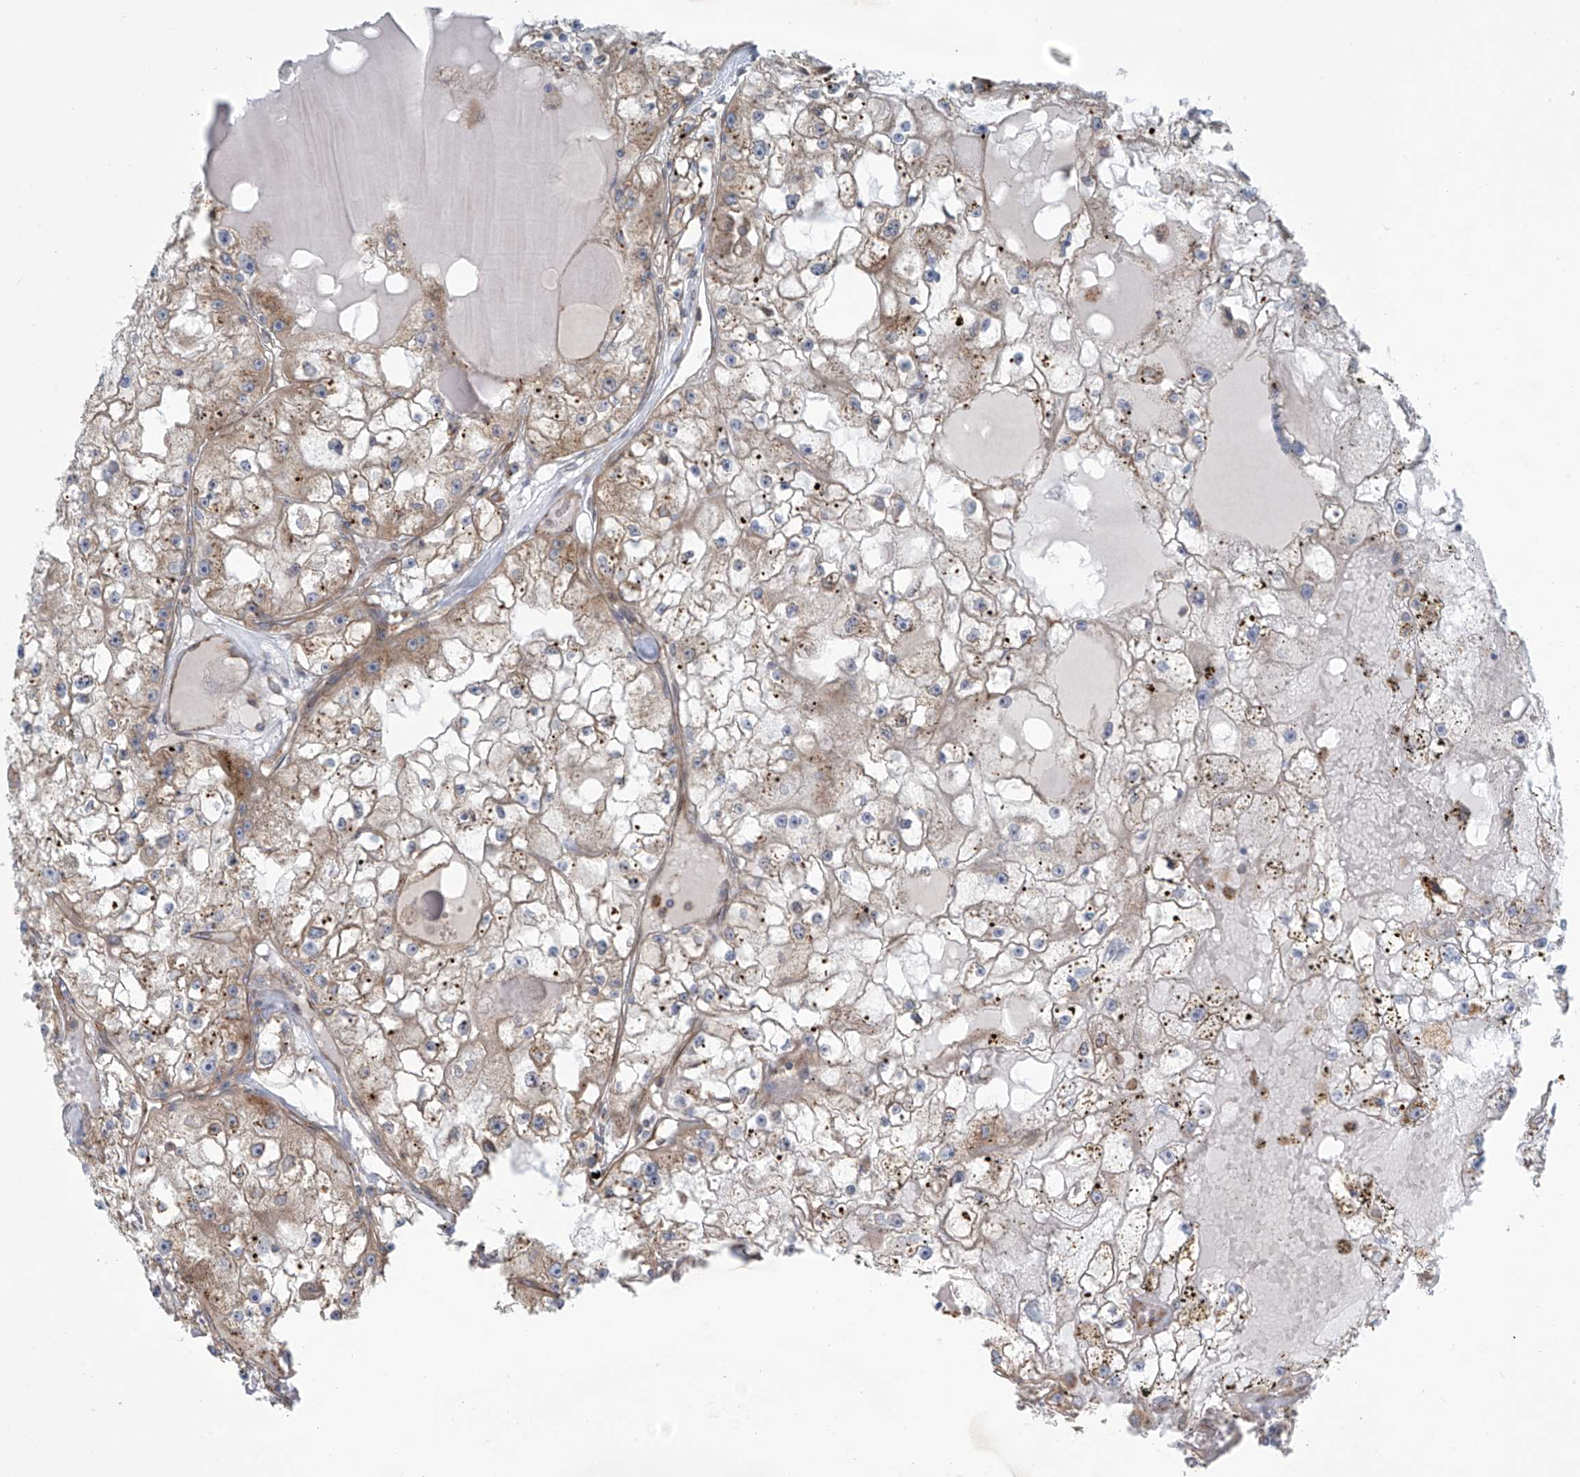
{"staining": {"intensity": "weak", "quantity": "<25%", "location": "cytoplasmic/membranous"}, "tissue": "renal cancer", "cell_type": "Tumor cells", "image_type": "cancer", "snomed": [{"axis": "morphology", "description": "Adenocarcinoma, NOS"}, {"axis": "topography", "description": "Kidney"}], "caption": "Immunohistochemical staining of human renal cancer displays no significant expression in tumor cells. (DAB IHC with hematoxylin counter stain).", "gene": "LZTS3", "patient": {"sex": "male", "age": 56}}